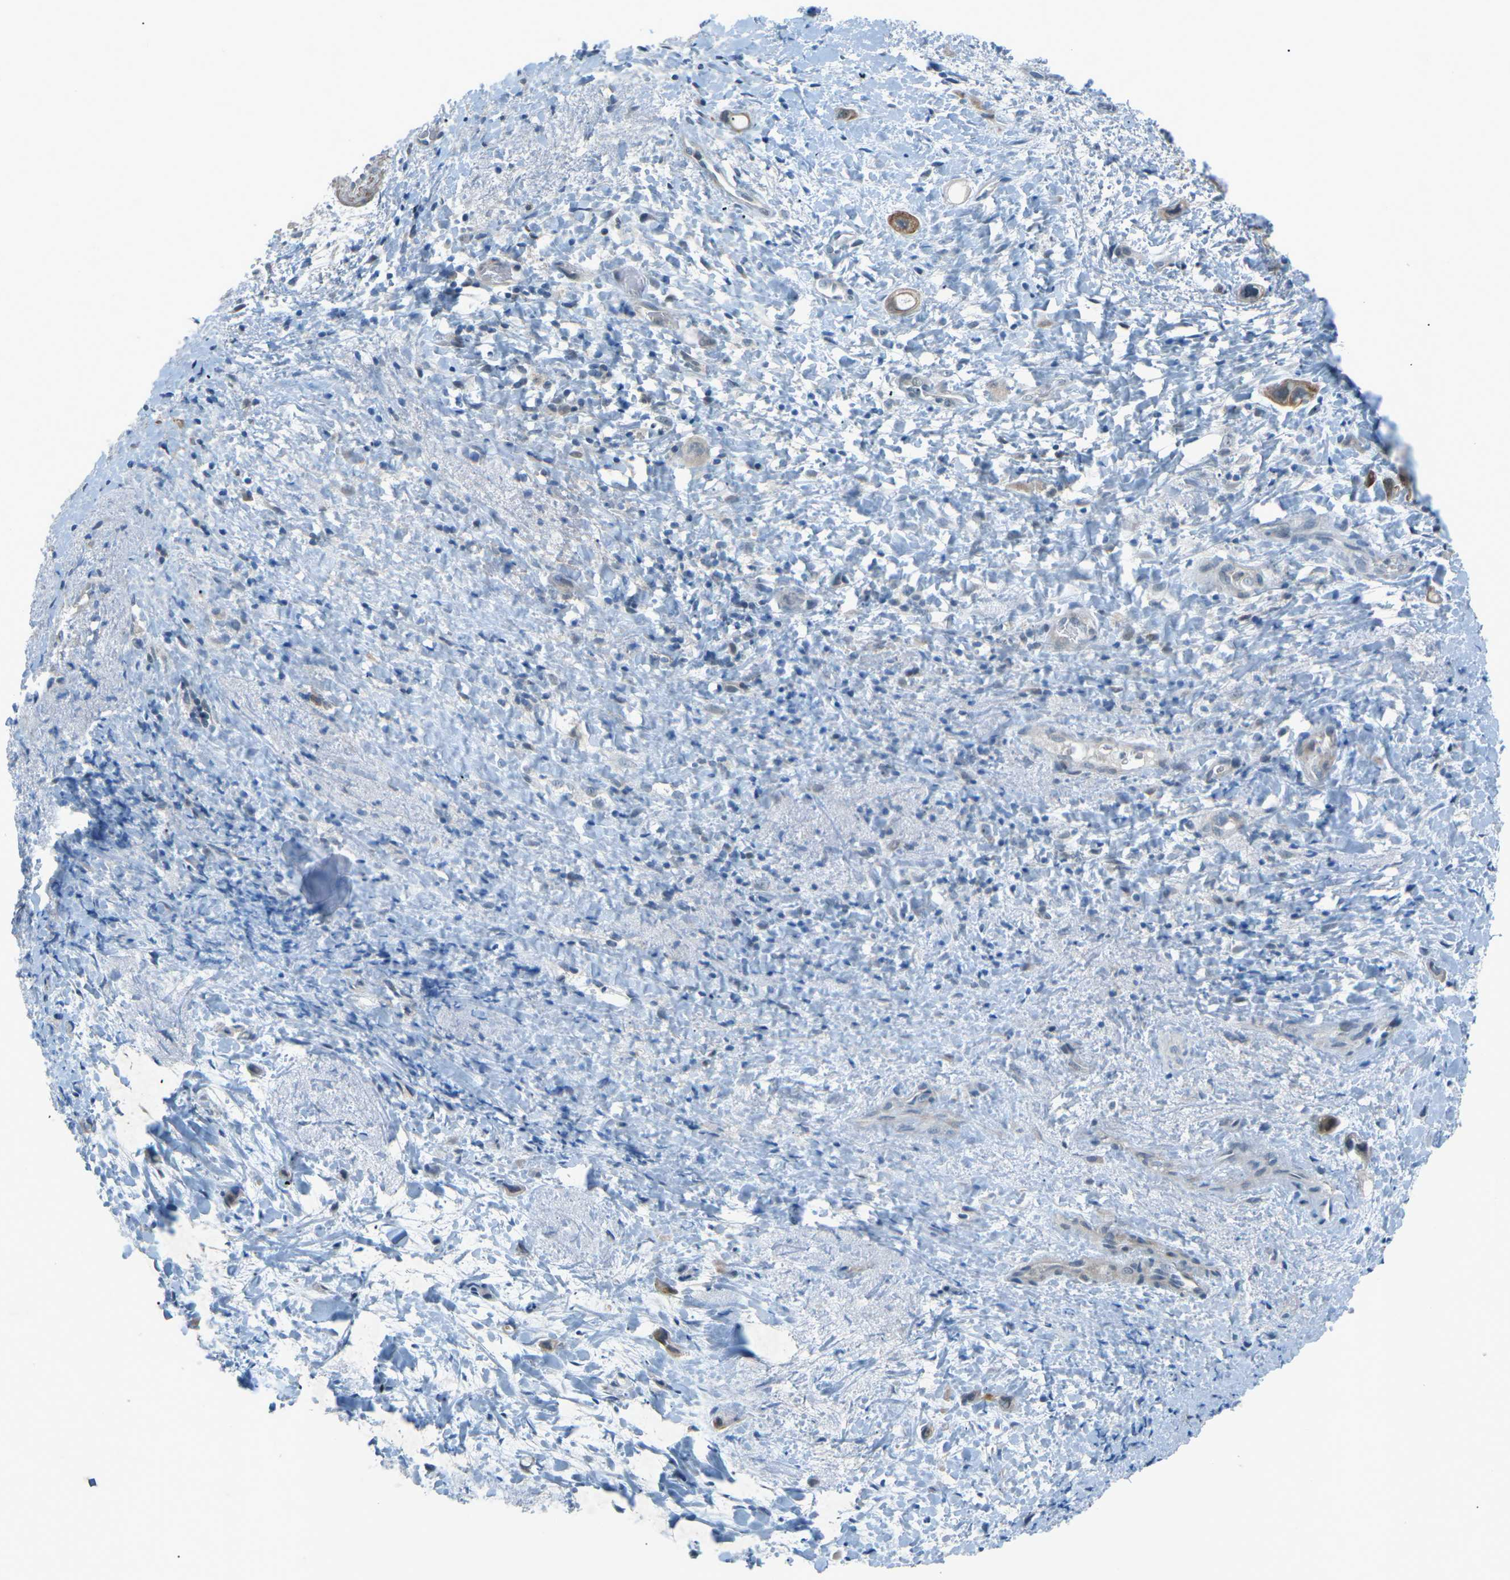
{"staining": {"intensity": "weak", "quantity": "25%-75%", "location": "cytoplasmic/membranous"}, "tissue": "liver cancer", "cell_type": "Tumor cells", "image_type": "cancer", "snomed": [{"axis": "morphology", "description": "Cholangiocarcinoma"}, {"axis": "topography", "description": "Liver"}], "caption": "The histopathology image shows staining of liver cancer, revealing weak cytoplasmic/membranous protein positivity (brown color) within tumor cells.", "gene": "RTN3", "patient": {"sex": "female", "age": 65}}